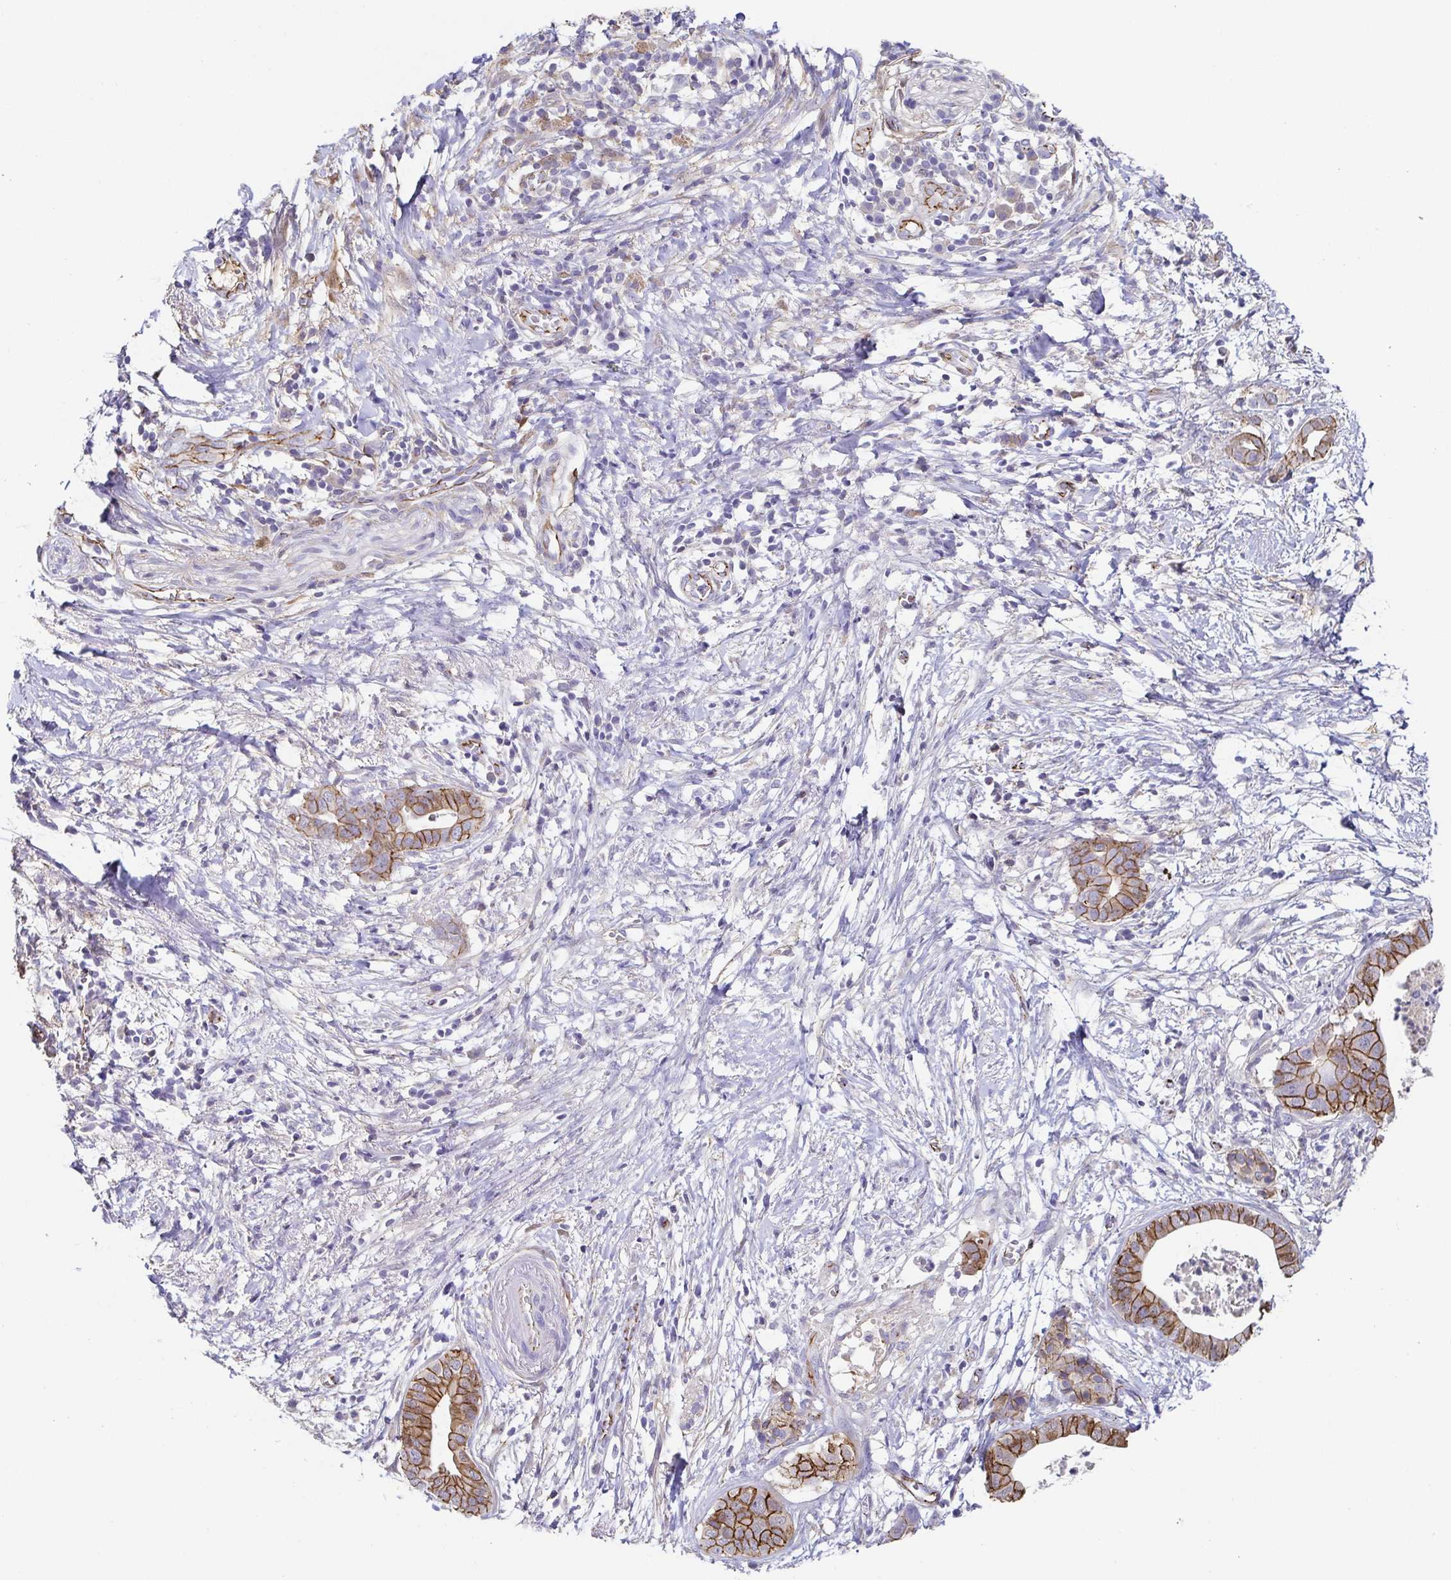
{"staining": {"intensity": "moderate", "quantity": ">75%", "location": "cytoplasmic/membranous"}, "tissue": "pancreatic cancer", "cell_type": "Tumor cells", "image_type": "cancer", "snomed": [{"axis": "morphology", "description": "Adenocarcinoma, NOS"}, {"axis": "topography", "description": "Pancreas"}], "caption": "Human pancreatic cancer (adenocarcinoma) stained with a protein marker displays moderate staining in tumor cells.", "gene": "PIWIL3", "patient": {"sex": "male", "age": 61}}